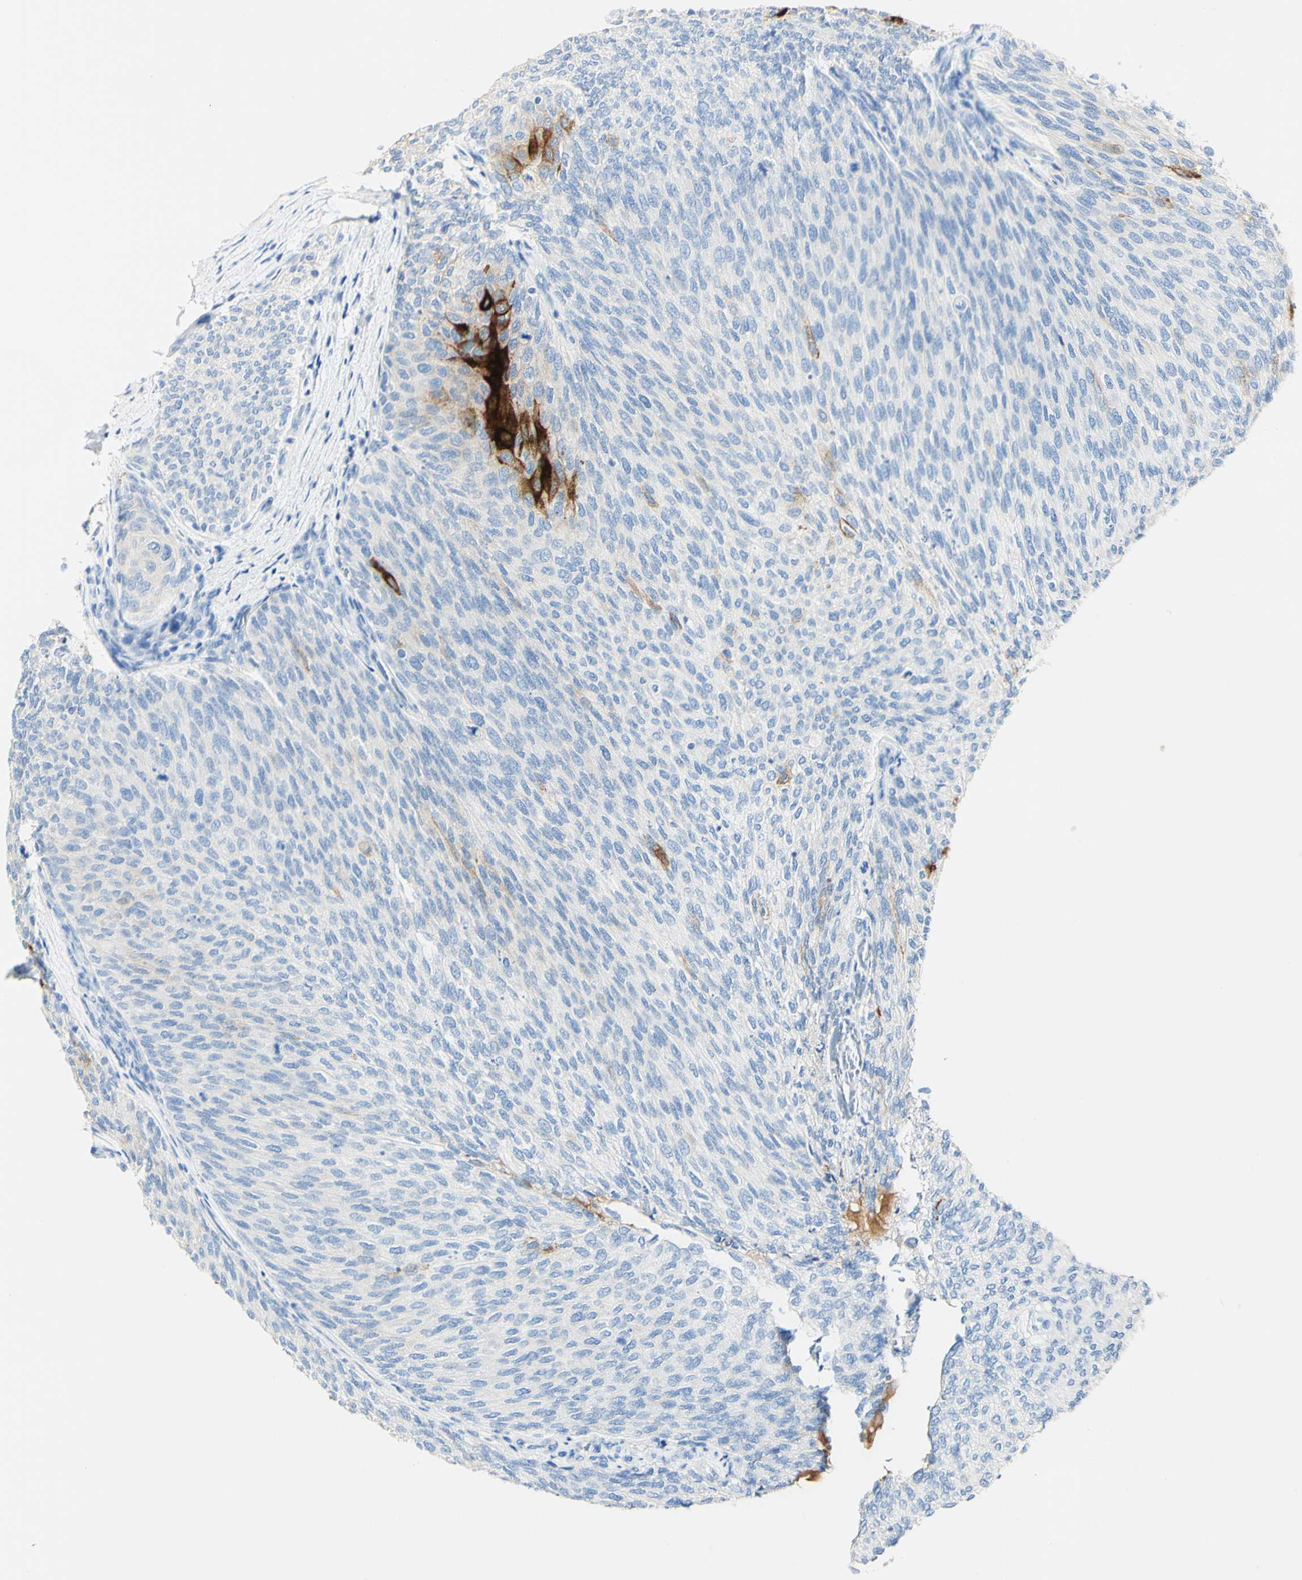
{"staining": {"intensity": "negative", "quantity": "none", "location": "none"}, "tissue": "urothelial cancer", "cell_type": "Tumor cells", "image_type": "cancer", "snomed": [{"axis": "morphology", "description": "Urothelial carcinoma, Low grade"}, {"axis": "topography", "description": "Urinary bladder"}], "caption": "Human urothelial carcinoma (low-grade) stained for a protein using immunohistochemistry (IHC) exhibits no expression in tumor cells.", "gene": "PIGR", "patient": {"sex": "female", "age": 79}}